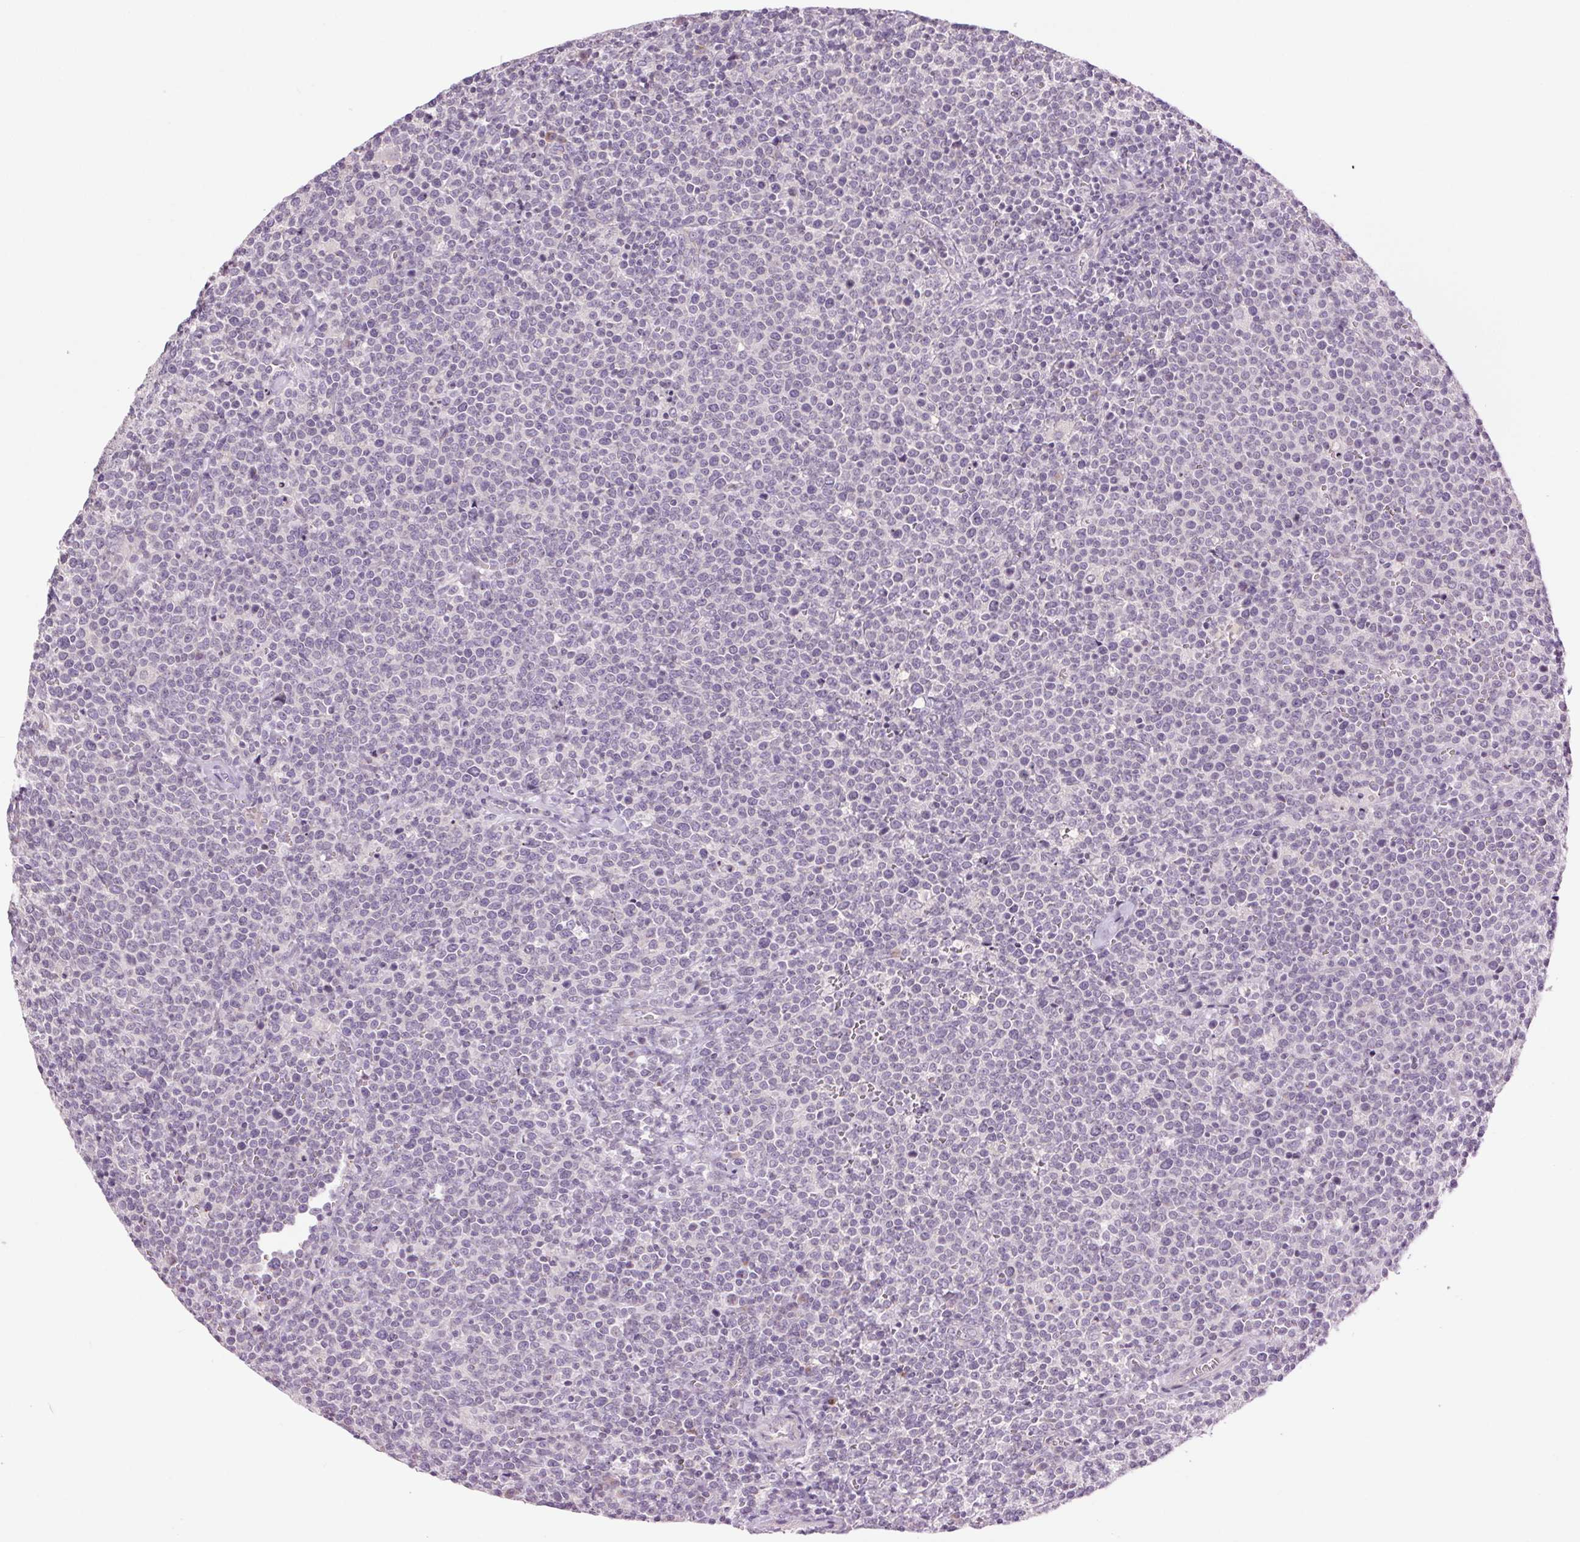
{"staining": {"intensity": "negative", "quantity": "none", "location": "none"}, "tissue": "lymphoma", "cell_type": "Tumor cells", "image_type": "cancer", "snomed": [{"axis": "morphology", "description": "Malignant lymphoma, non-Hodgkin's type, High grade"}, {"axis": "topography", "description": "Lymph node"}], "caption": "Immunohistochemistry micrograph of neoplastic tissue: high-grade malignant lymphoma, non-Hodgkin's type stained with DAB (3,3'-diaminobenzidine) exhibits no significant protein expression in tumor cells.", "gene": "CTNNA3", "patient": {"sex": "male", "age": 61}}